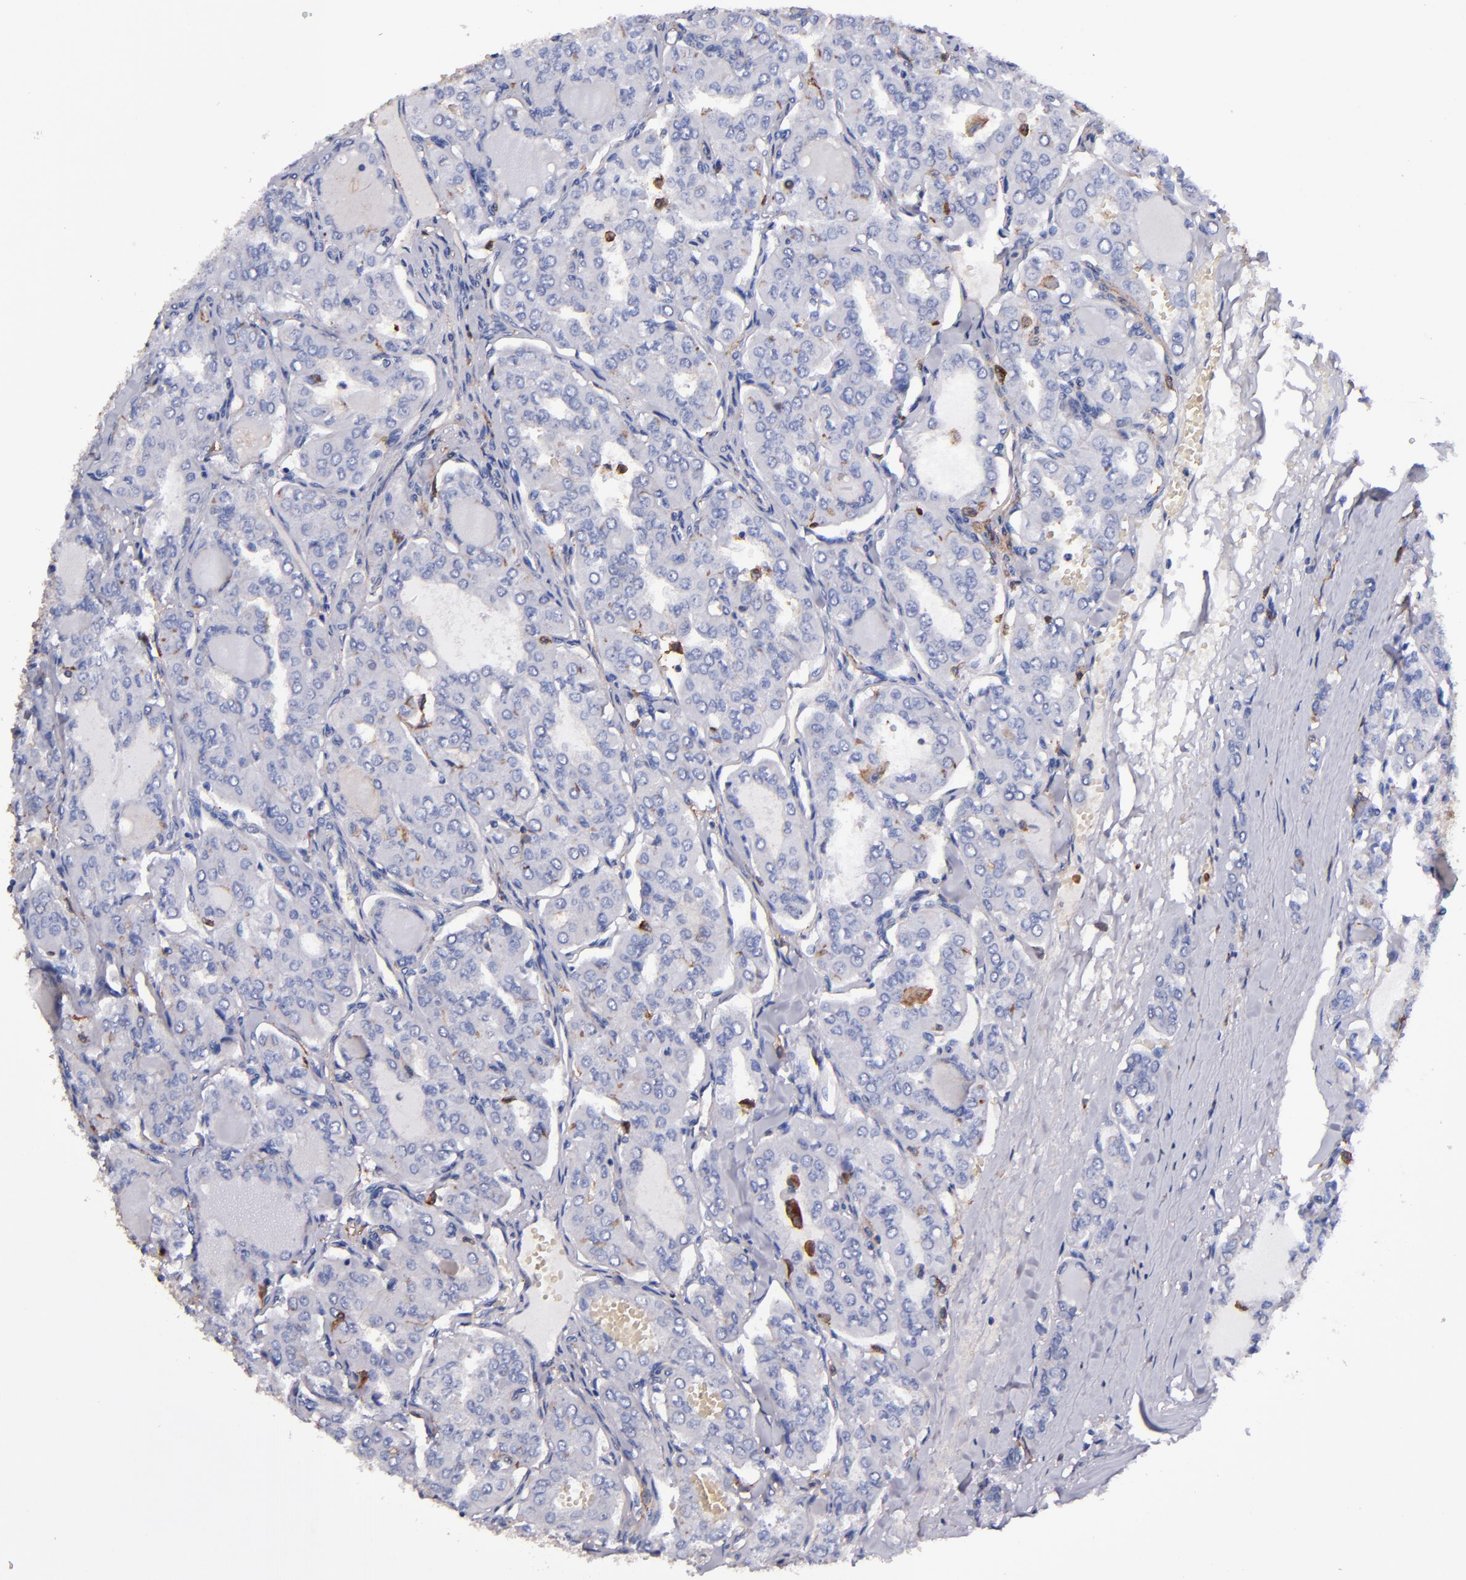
{"staining": {"intensity": "weak", "quantity": "<25%", "location": "cytoplasmic/membranous"}, "tissue": "thyroid cancer", "cell_type": "Tumor cells", "image_type": "cancer", "snomed": [{"axis": "morphology", "description": "Papillary adenocarcinoma, NOS"}, {"axis": "topography", "description": "Thyroid gland"}], "caption": "Immunohistochemistry of papillary adenocarcinoma (thyroid) demonstrates no staining in tumor cells. The staining was performed using DAB (3,3'-diaminobenzidine) to visualize the protein expression in brown, while the nuclei were stained in blue with hematoxylin (Magnification: 20x).", "gene": "SIRPA", "patient": {"sex": "male", "age": 20}}